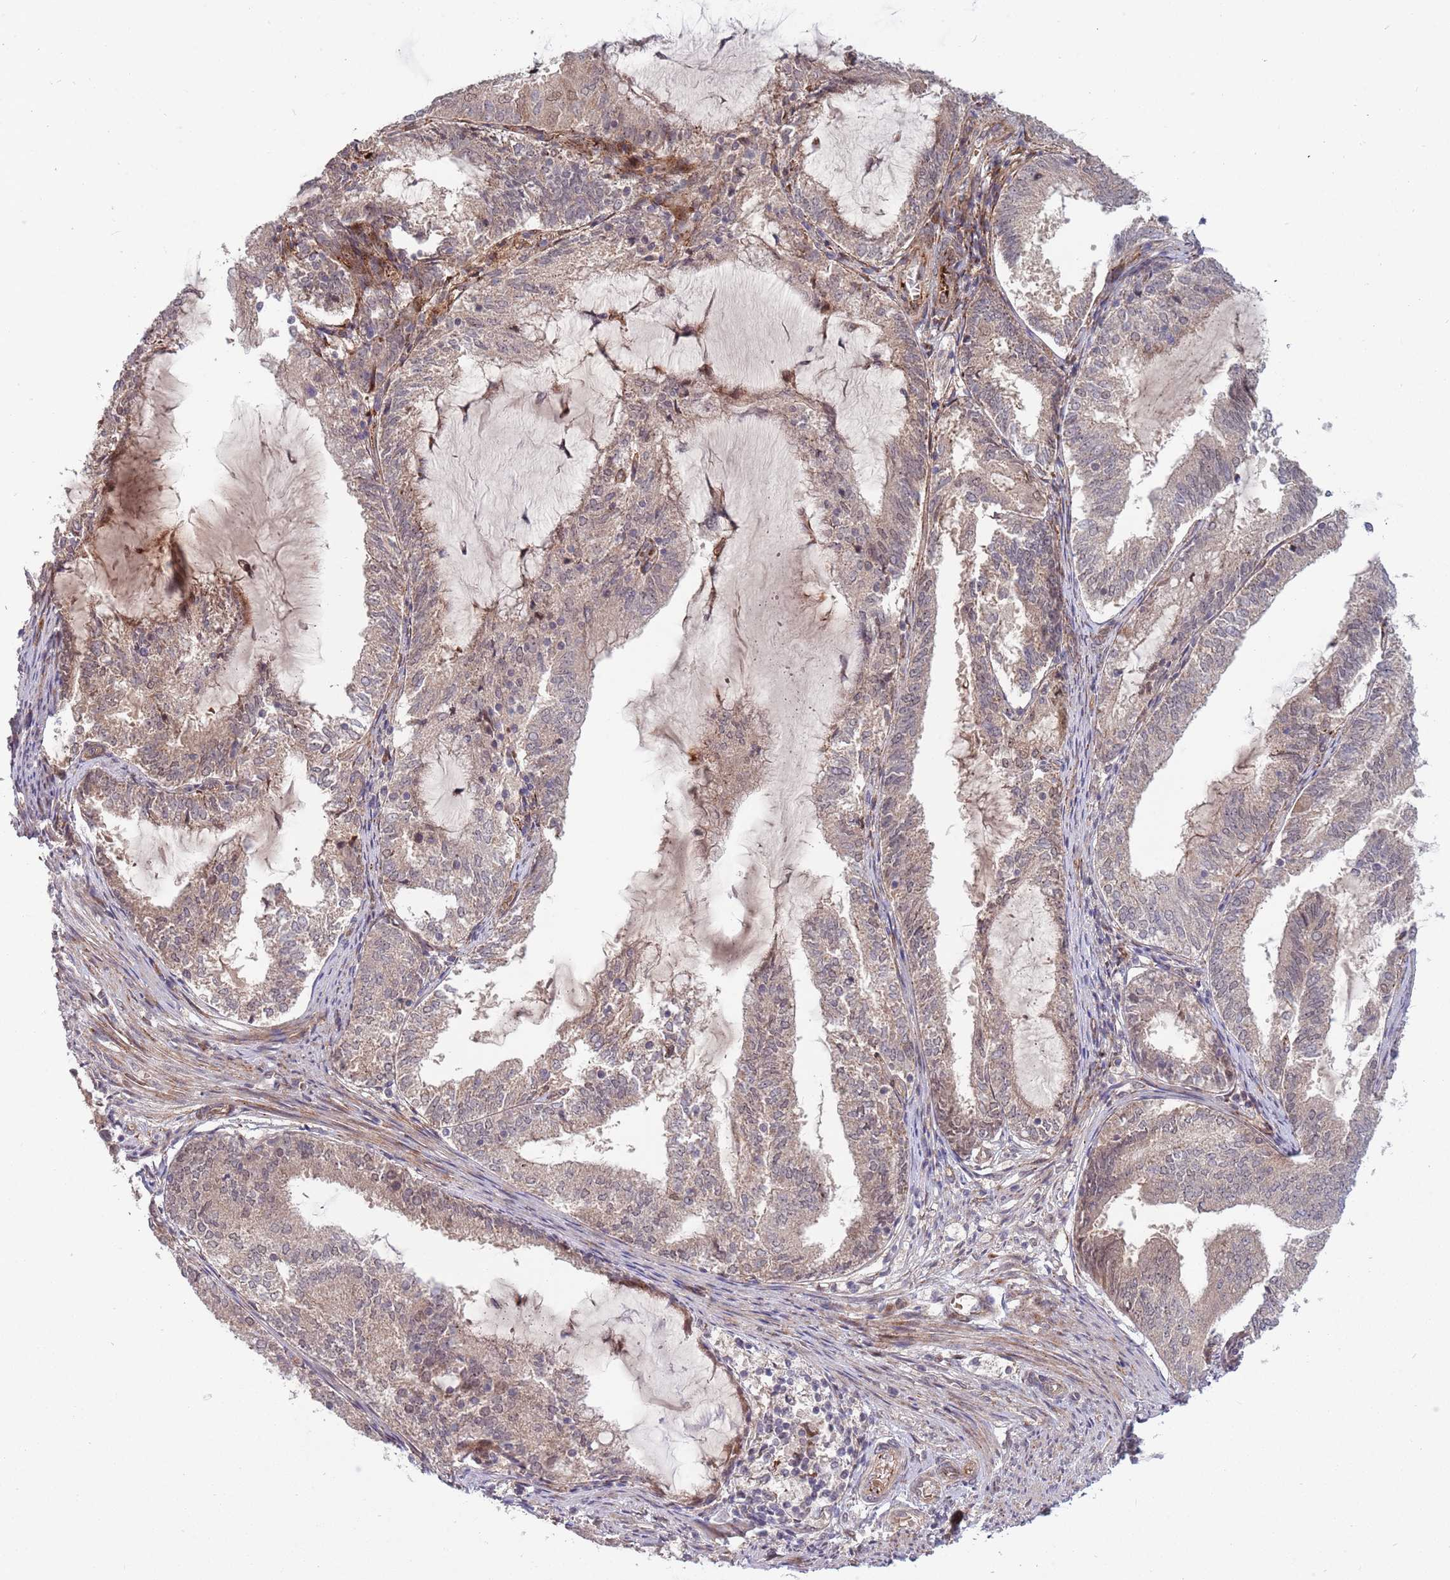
{"staining": {"intensity": "weak", "quantity": ">75%", "location": "cytoplasmic/membranous,nuclear"}, "tissue": "endometrial cancer", "cell_type": "Tumor cells", "image_type": "cancer", "snomed": [{"axis": "morphology", "description": "Adenocarcinoma, NOS"}, {"axis": "topography", "description": "Endometrium"}], "caption": "Brown immunohistochemical staining in endometrial cancer (adenocarcinoma) exhibits weak cytoplasmic/membranous and nuclear positivity in approximately >75% of tumor cells. (DAB (3,3'-diaminobenzidine) IHC, brown staining for protein, blue staining for nuclei).", "gene": "NT5DC4", "patient": {"sex": "female", "age": 81}}